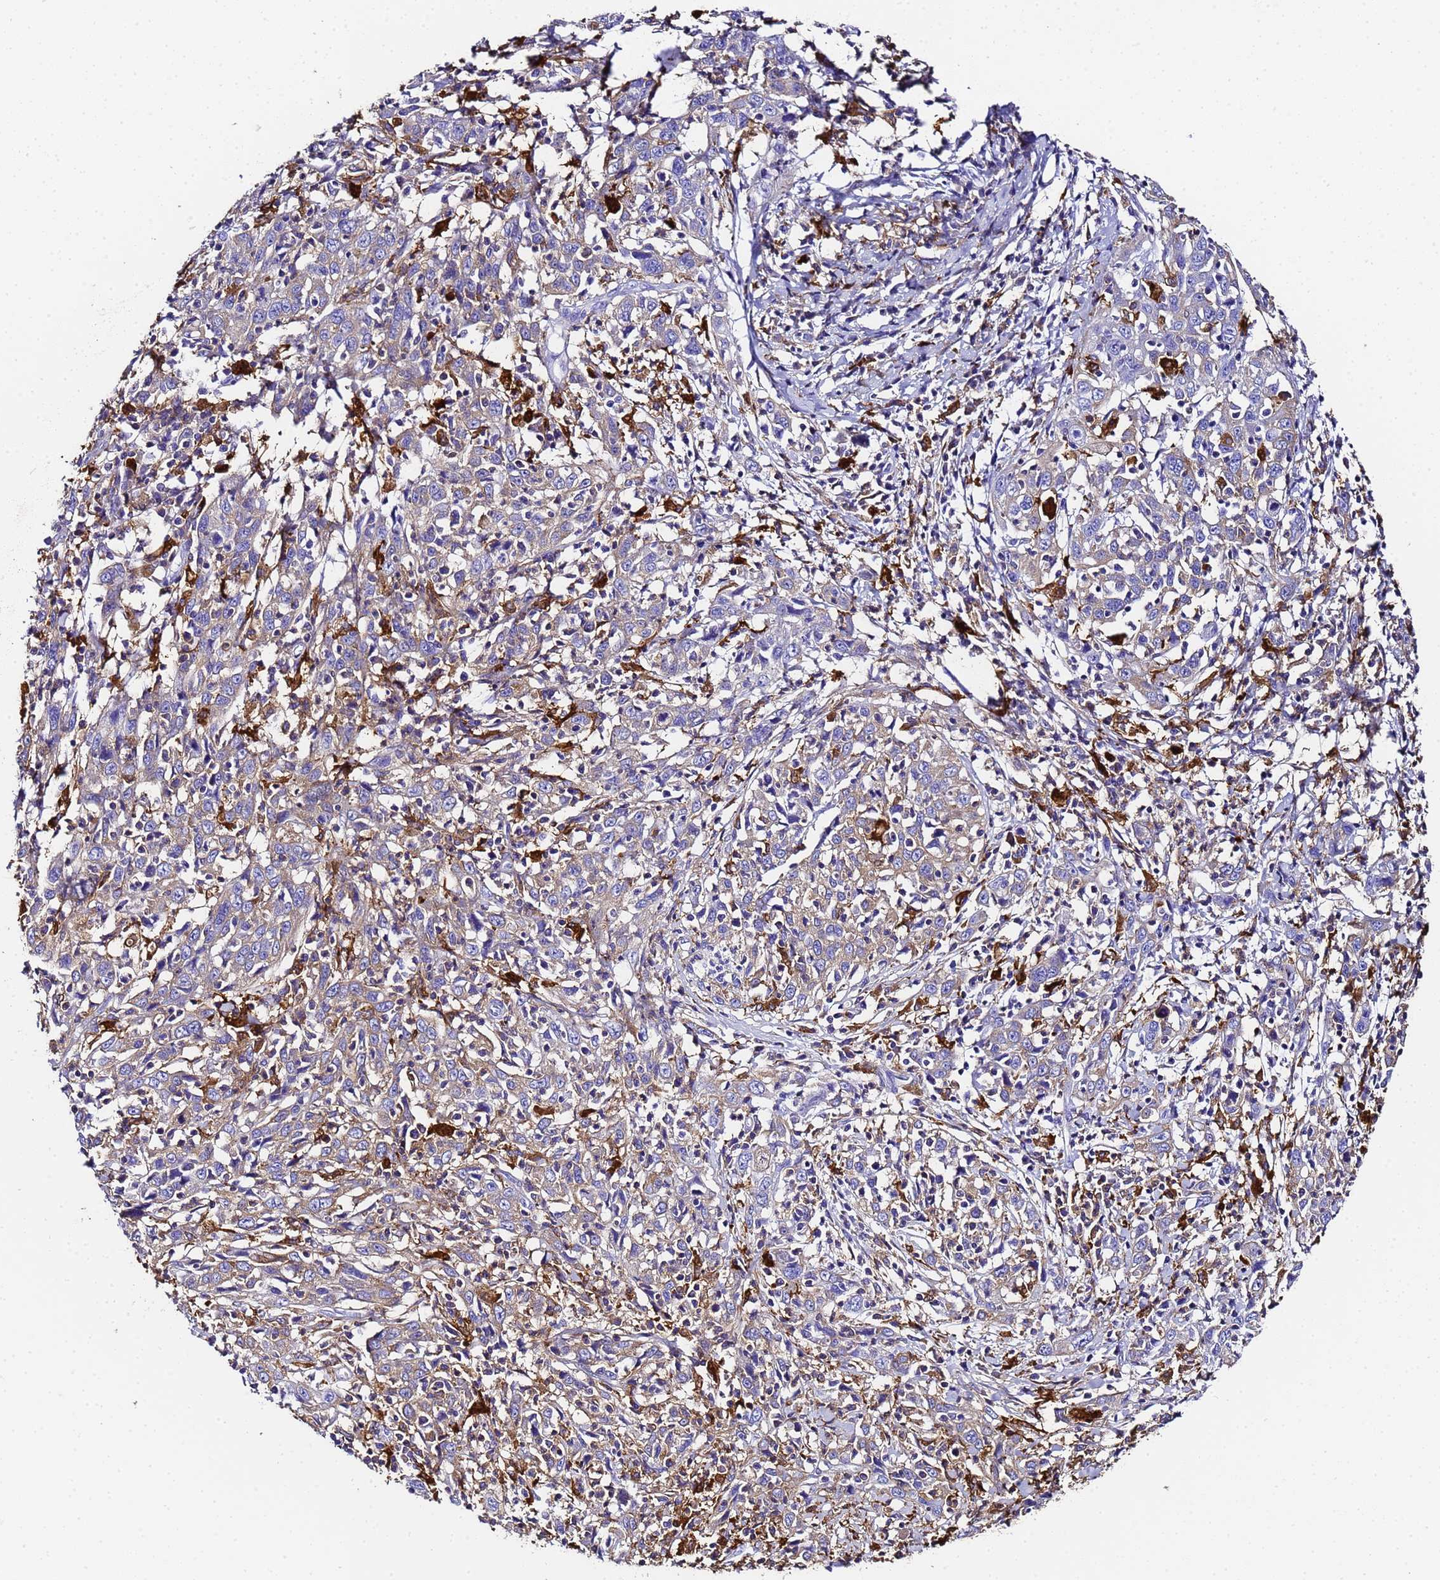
{"staining": {"intensity": "moderate", "quantity": "<25%", "location": "cytoplasmic/membranous"}, "tissue": "cervical cancer", "cell_type": "Tumor cells", "image_type": "cancer", "snomed": [{"axis": "morphology", "description": "Squamous cell carcinoma, NOS"}, {"axis": "topography", "description": "Cervix"}], "caption": "High-power microscopy captured an immunohistochemistry (IHC) image of squamous cell carcinoma (cervical), revealing moderate cytoplasmic/membranous staining in about <25% of tumor cells.", "gene": "FTL", "patient": {"sex": "female", "age": 46}}